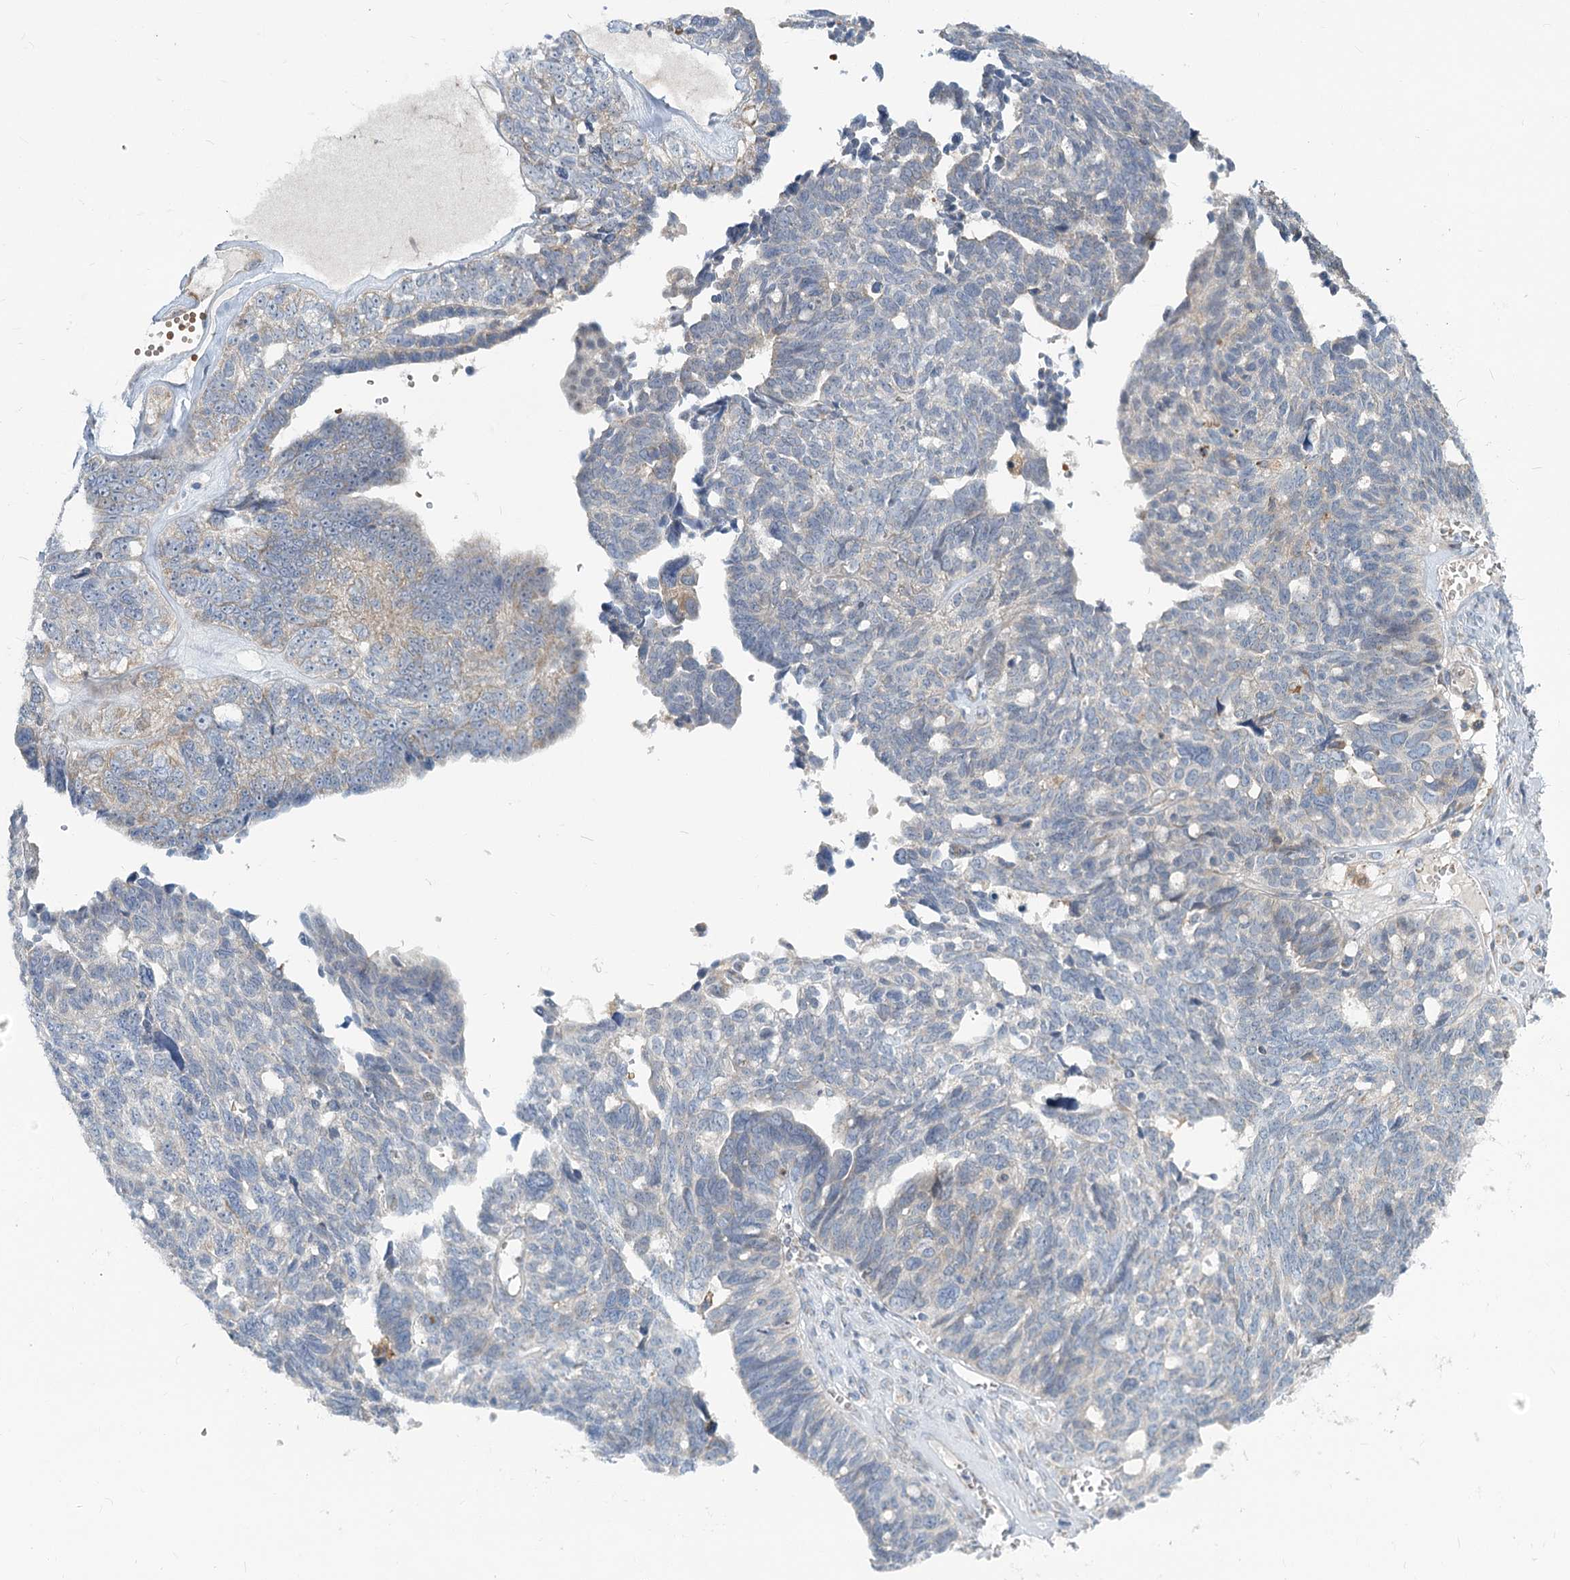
{"staining": {"intensity": "weak", "quantity": "25%-75%", "location": "cytoplasmic/membranous"}, "tissue": "ovarian cancer", "cell_type": "Tumor cells", "image_type": "cancer", "snomed": [{"axis": "morphology", "description": "Cystadenocarcinoma, serous, NOS"}, {"axis": "topography", "description": "Ovary"}], "caption": "Protein staining of ovarian serous cystadenocarcinoma tissue displays weak cytoplasmic/membranous staining in about 25%-75% of tumor cells.", "gene": "CIB4", "patient": {"sex": "female", "age": 79}}